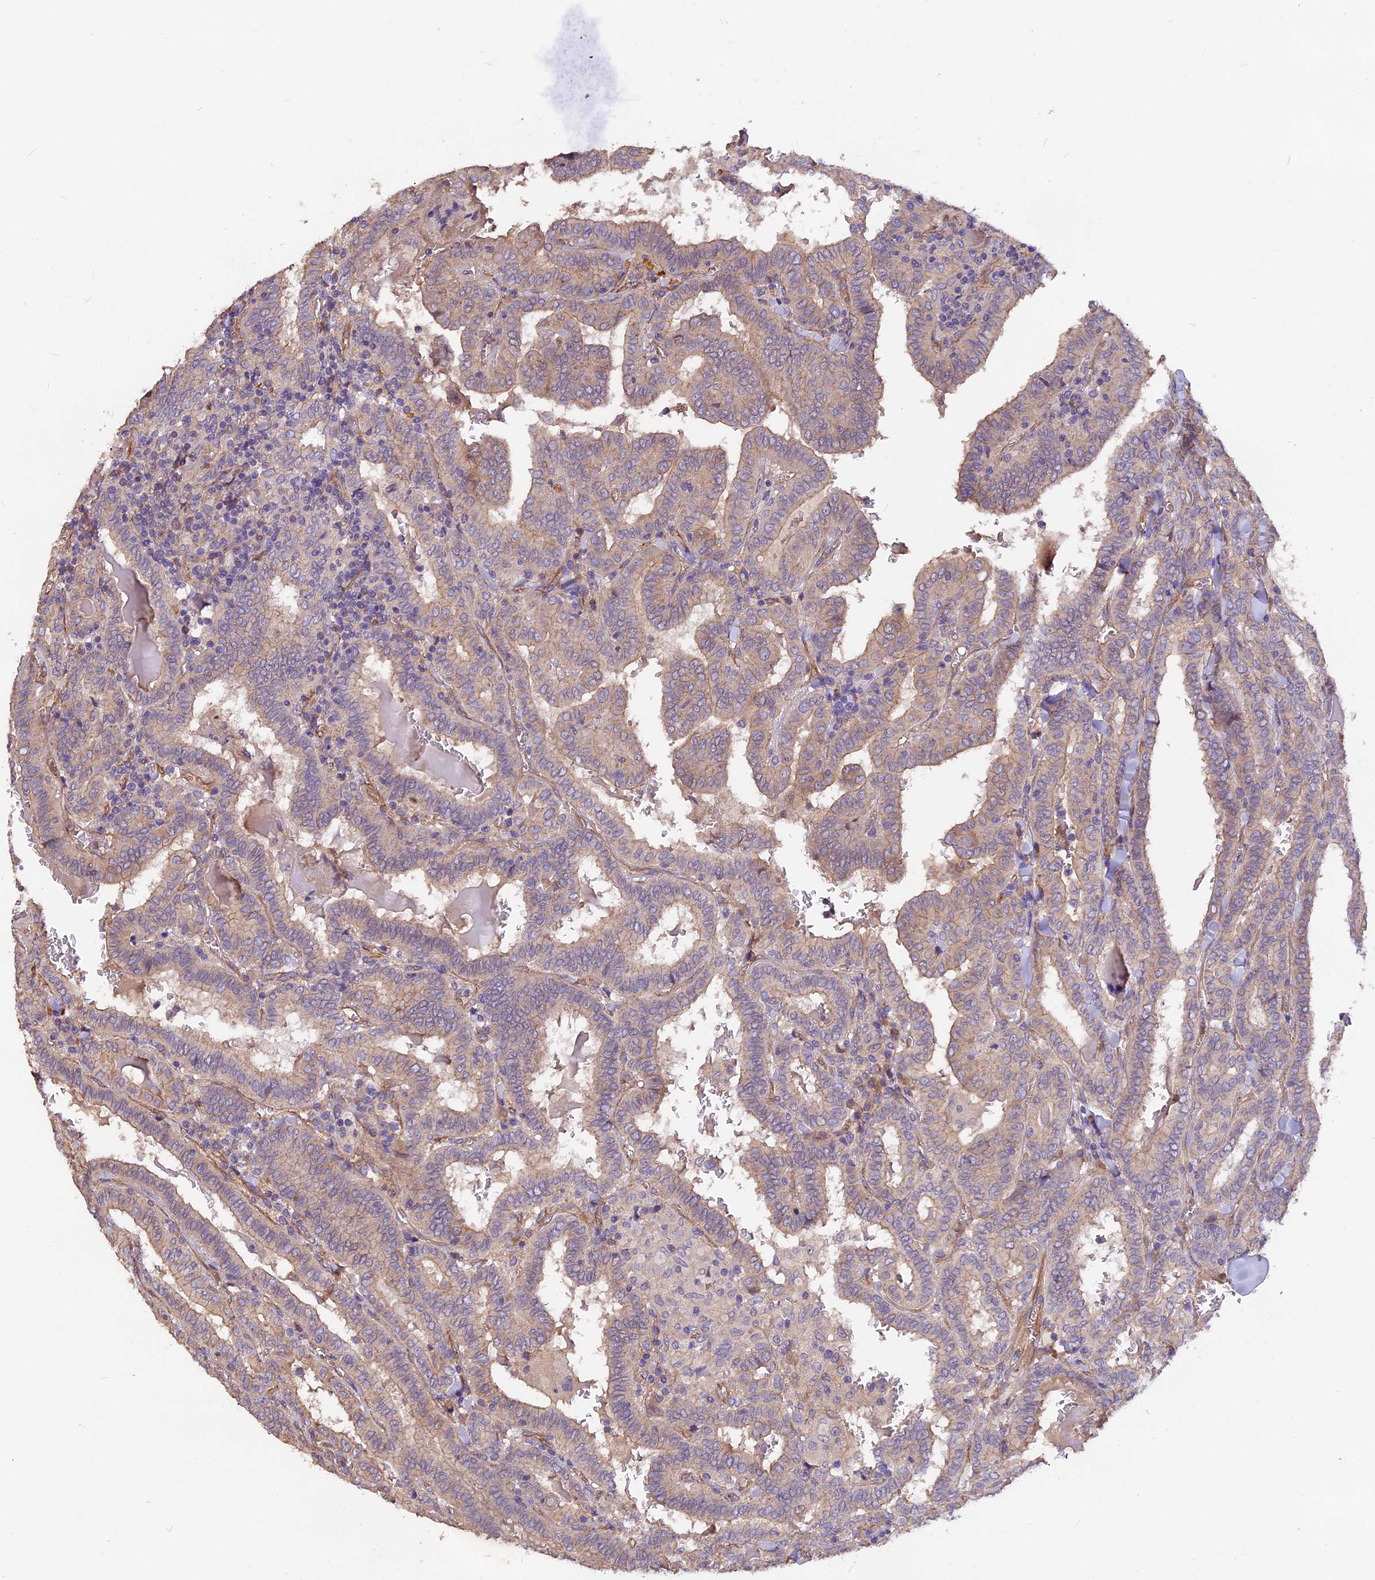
{"staining": {"intensity": "weak", "quantity": "25%-75%", "location": "cytoplasmic/membranous"}, "tissue": "thyroid cancer", "cell_type": "Tumor cells", "image_type": "cancer", "snomed": [{"axis": "morphology", "description": "Papillary adenocarcinoma, NOS"}, {"axis": "topography", "description": "Thyroid gland"}], "caption": "Approximately 25%-75% of tumor cells in thyroid papillary adenocarcinoma exhibit weak cytoplasmic/membranous protein expression as visualized by brown immunohistochemical staining.", "gene": "ERMARD", "patient": {"sex": "female", "age": 72}}